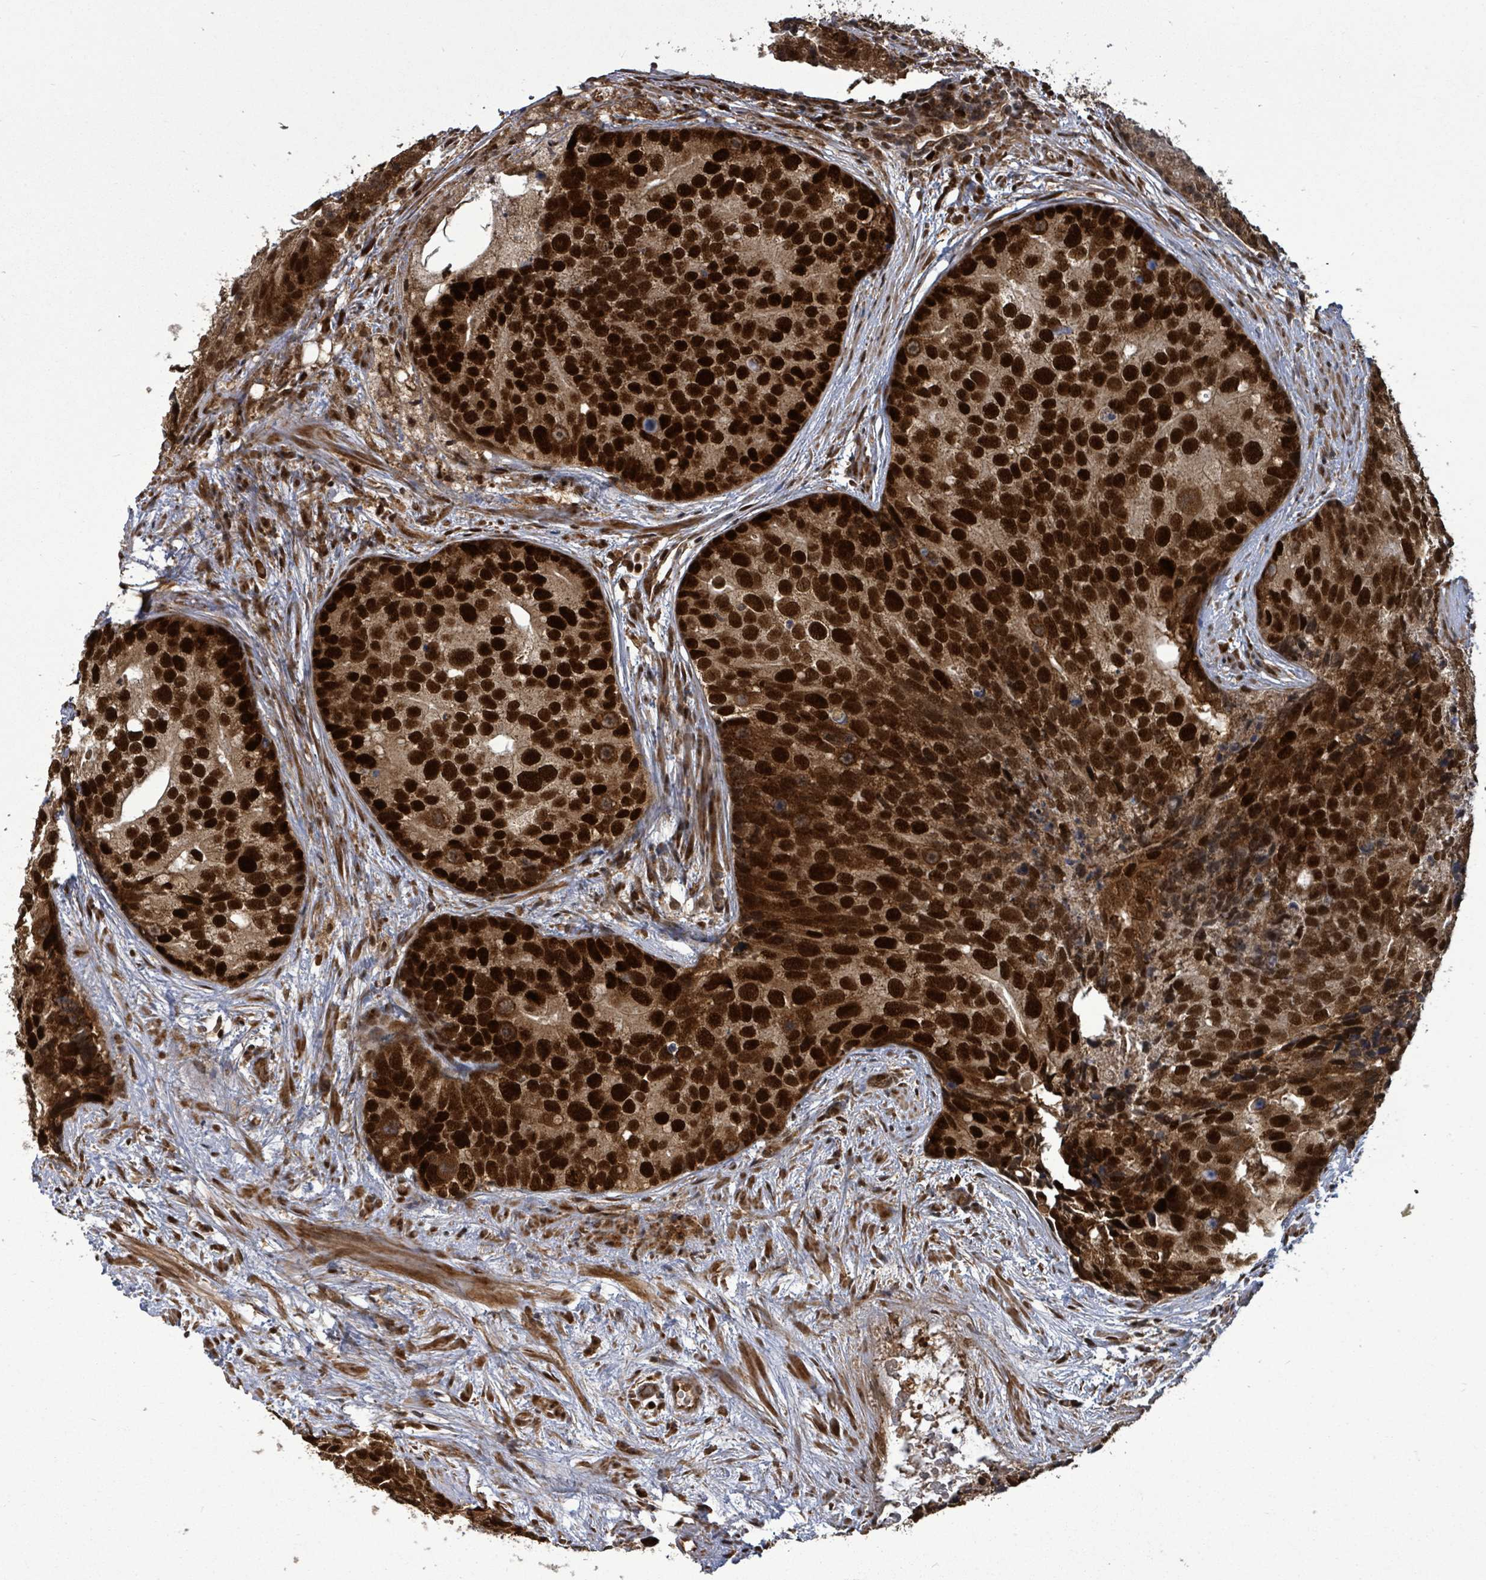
{"staining": {"intensity": "strong", "quantity": ">75%", "location": "nuclear"}, "tissue": "prostate cancer", "cell_type": "Tumor cells", "image_type": "cancer", "snomed": [{"axis": "morphology", "description": "Adenocarcinoma, High grade"}, {"axis": "topography", "description": "Prostate"}], "caption": "Immunohistochemistry micrograph of neoplastic tissue: prostate cancer (adenocarcinoma (high-grade)) stained using immunohistochemistry demonstrates high levels of strong protein expression localized specifically in the nuclear of tumor cells, appearing as a nuclear brown color.", "gene": "PATZ1", "patient": {"sex": "male", "age": 62}}